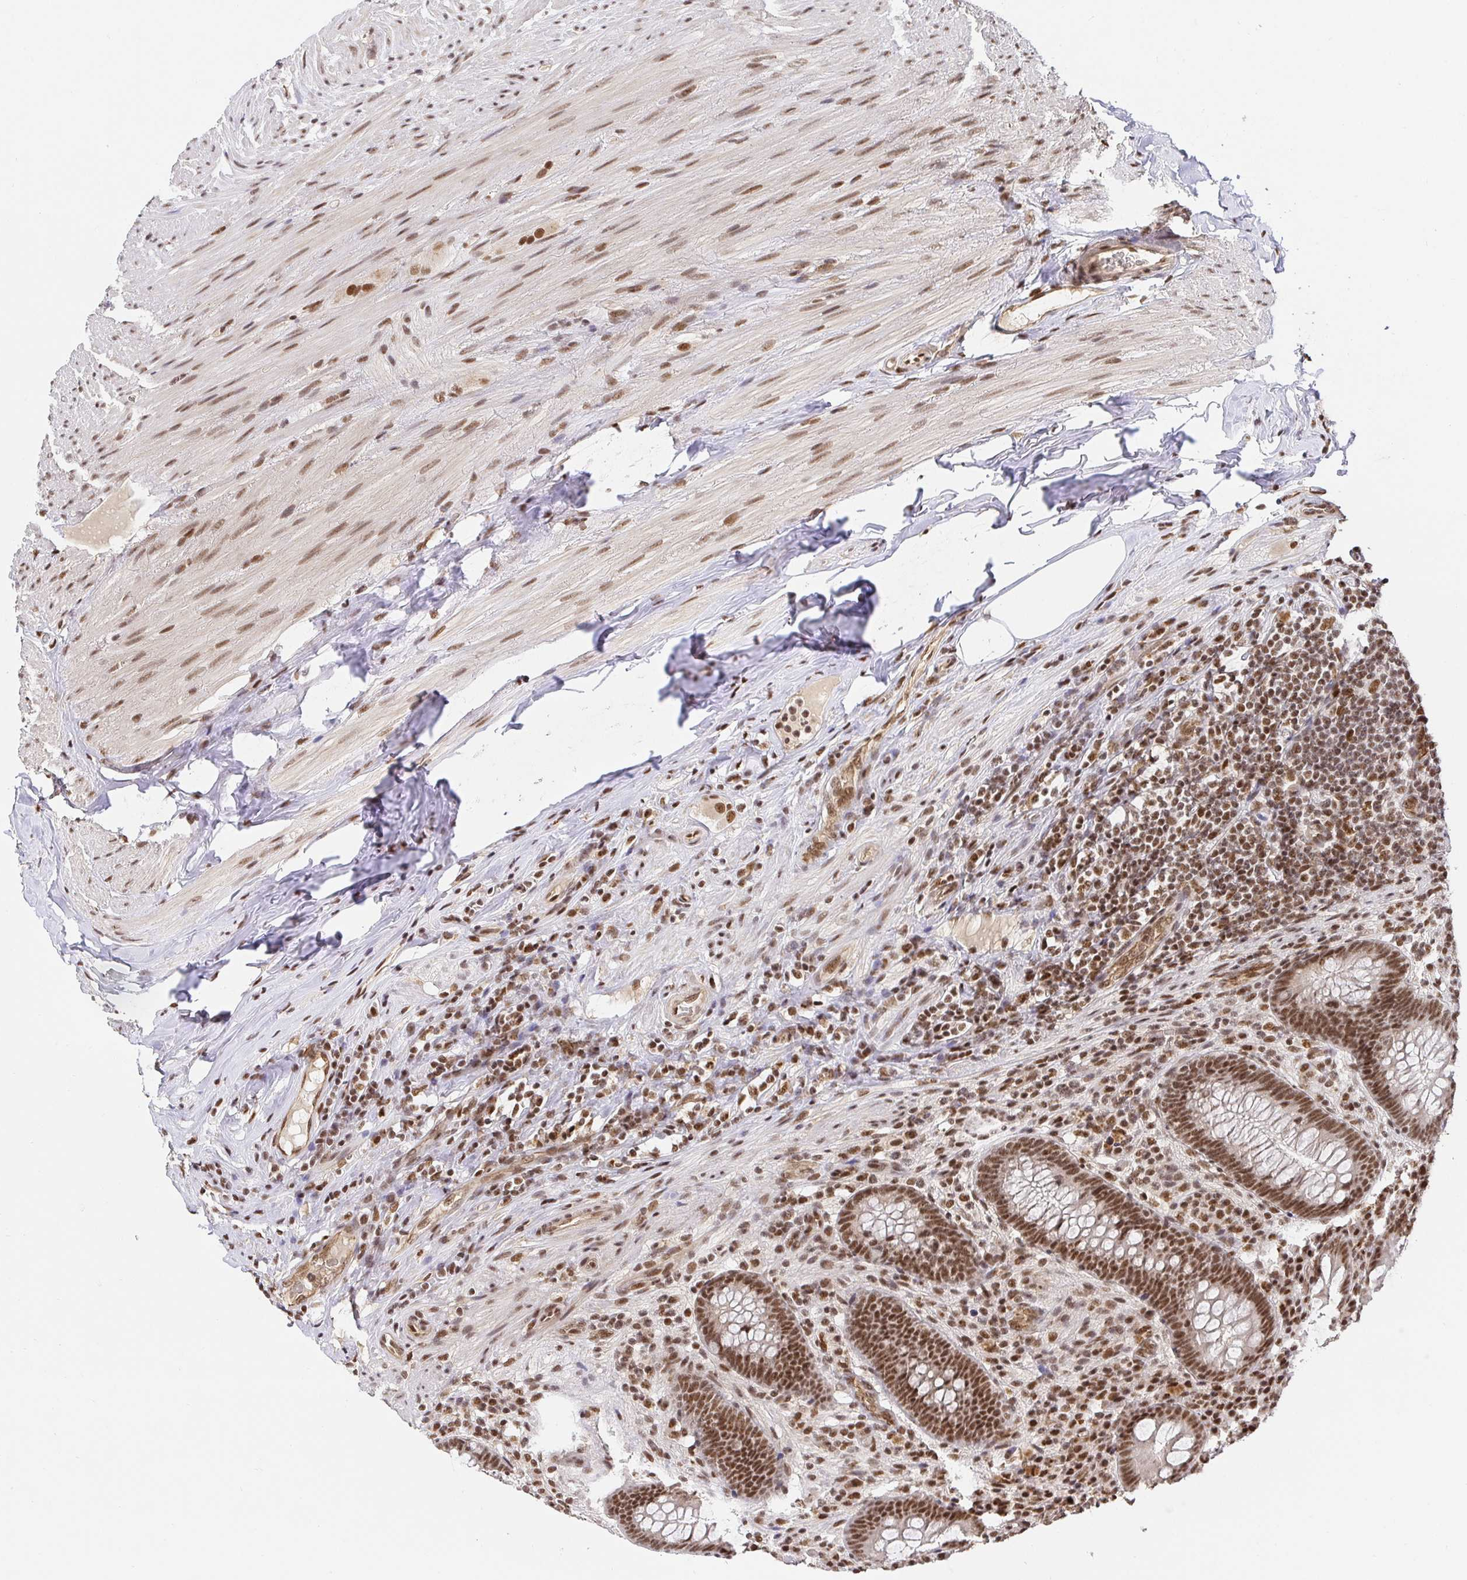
{"staining": {"intensity": "moderate", "quantity": ">75%", "location": "nuclear"}, "tissue": "appendix", "cell_type": "Glandular cells", "image_type": "normal", "snomed": [{"axis": "morphology", "description": "Normal tissue, NOS"}, {"axis": "topography", "description": "Appendix"}], "caption": "A brown stain highlights moderate nuclear positivity of a protein in glandular cells of unremarkable appendix. The protein of interest is shown in brown color, while the nuclei are stained blue.", "gene": "USF1", "patient": {"sex": "male", "age": 71}}